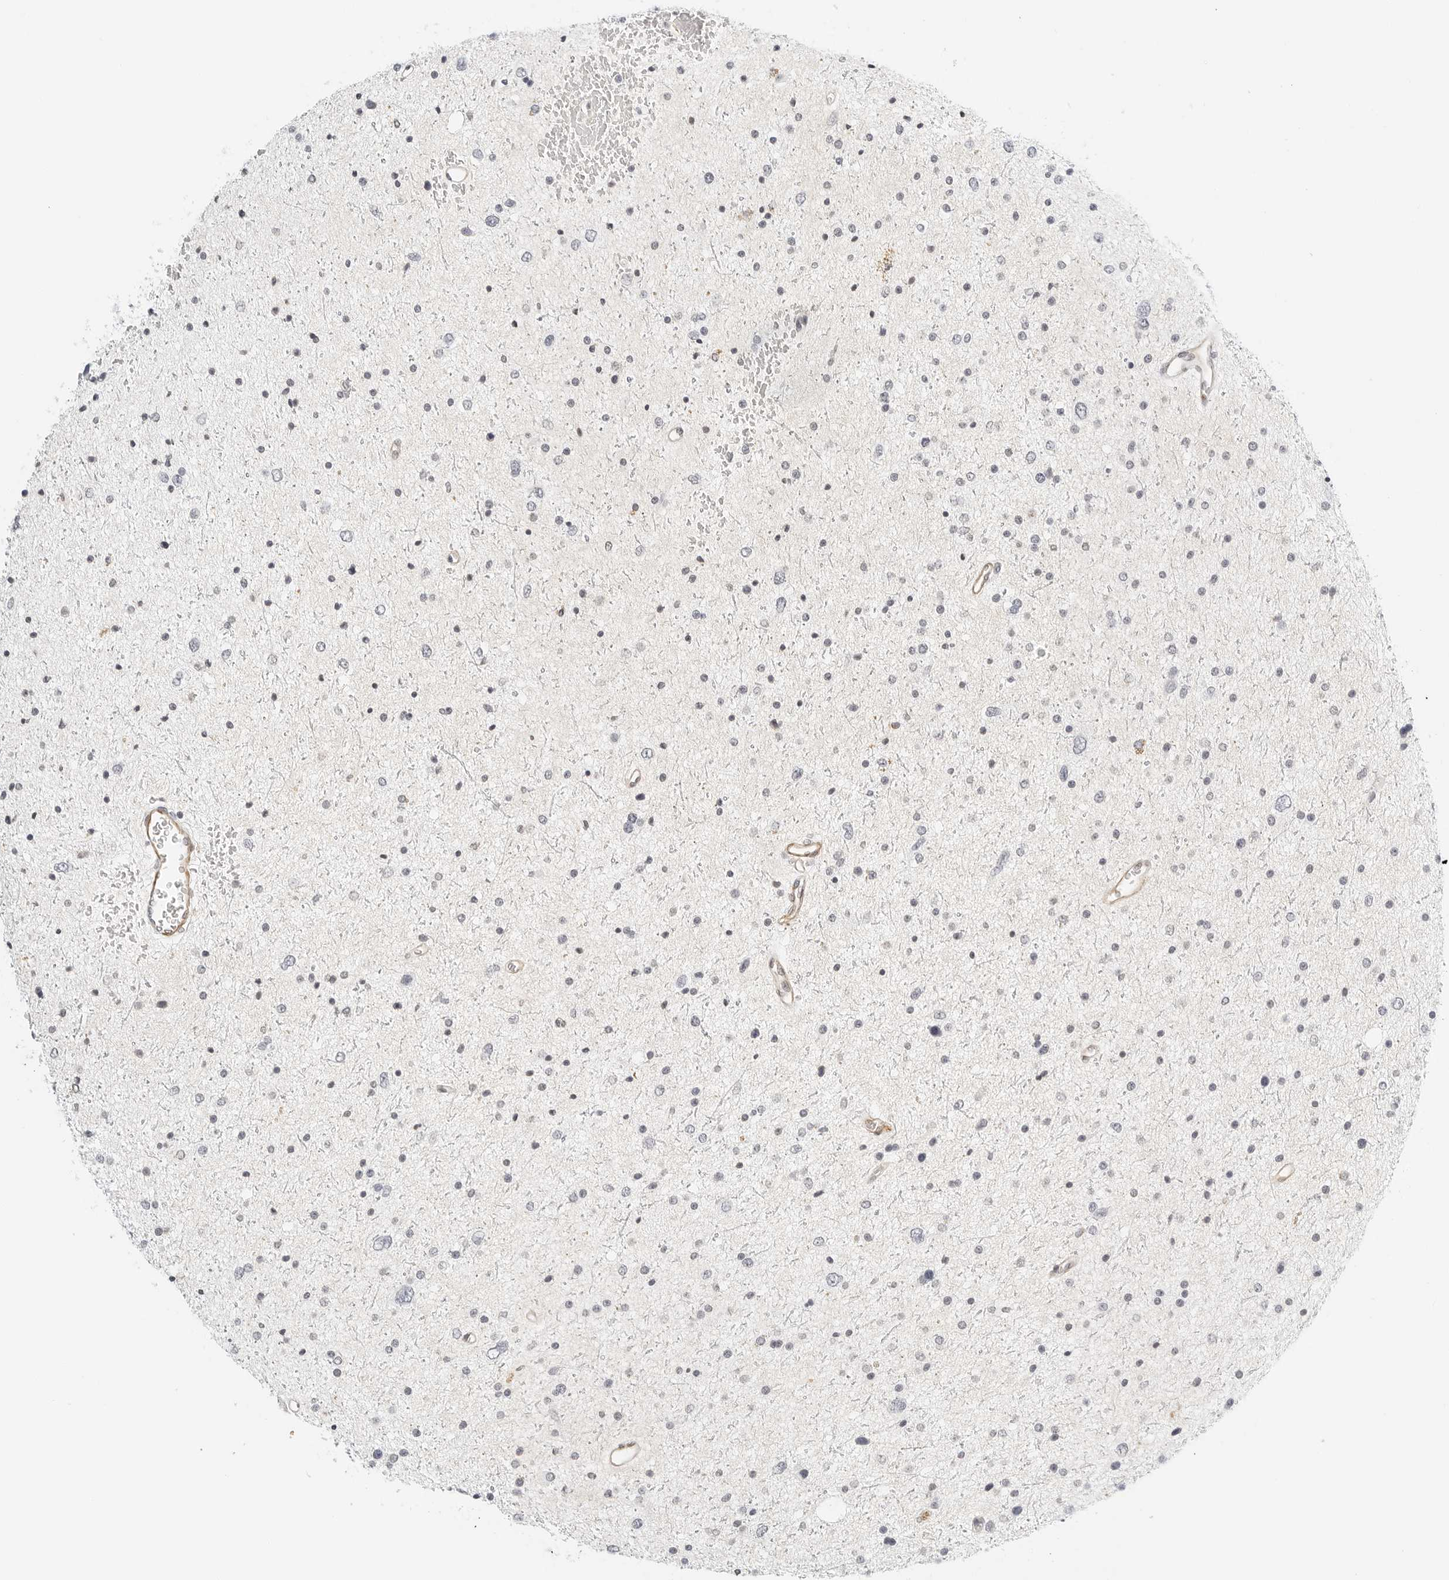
{"staining": {"intensity": "negative", "quantity": "none", "location": "none"}, "tissue": "glioma", "cell_type": "Tumor cells", "image_type": "cancer", "snomed": [{"axis": "morphology", "description": "Glioma, malignant, Low grade"}, {"axis": "topography", "description": "Brain"}], "caption": "IHC image of glioma stained for a protein (brown), which exhibits no expression in tumor cells.", "gene": "PKDCC", "patient": {"sex": "female", "age": 37}}